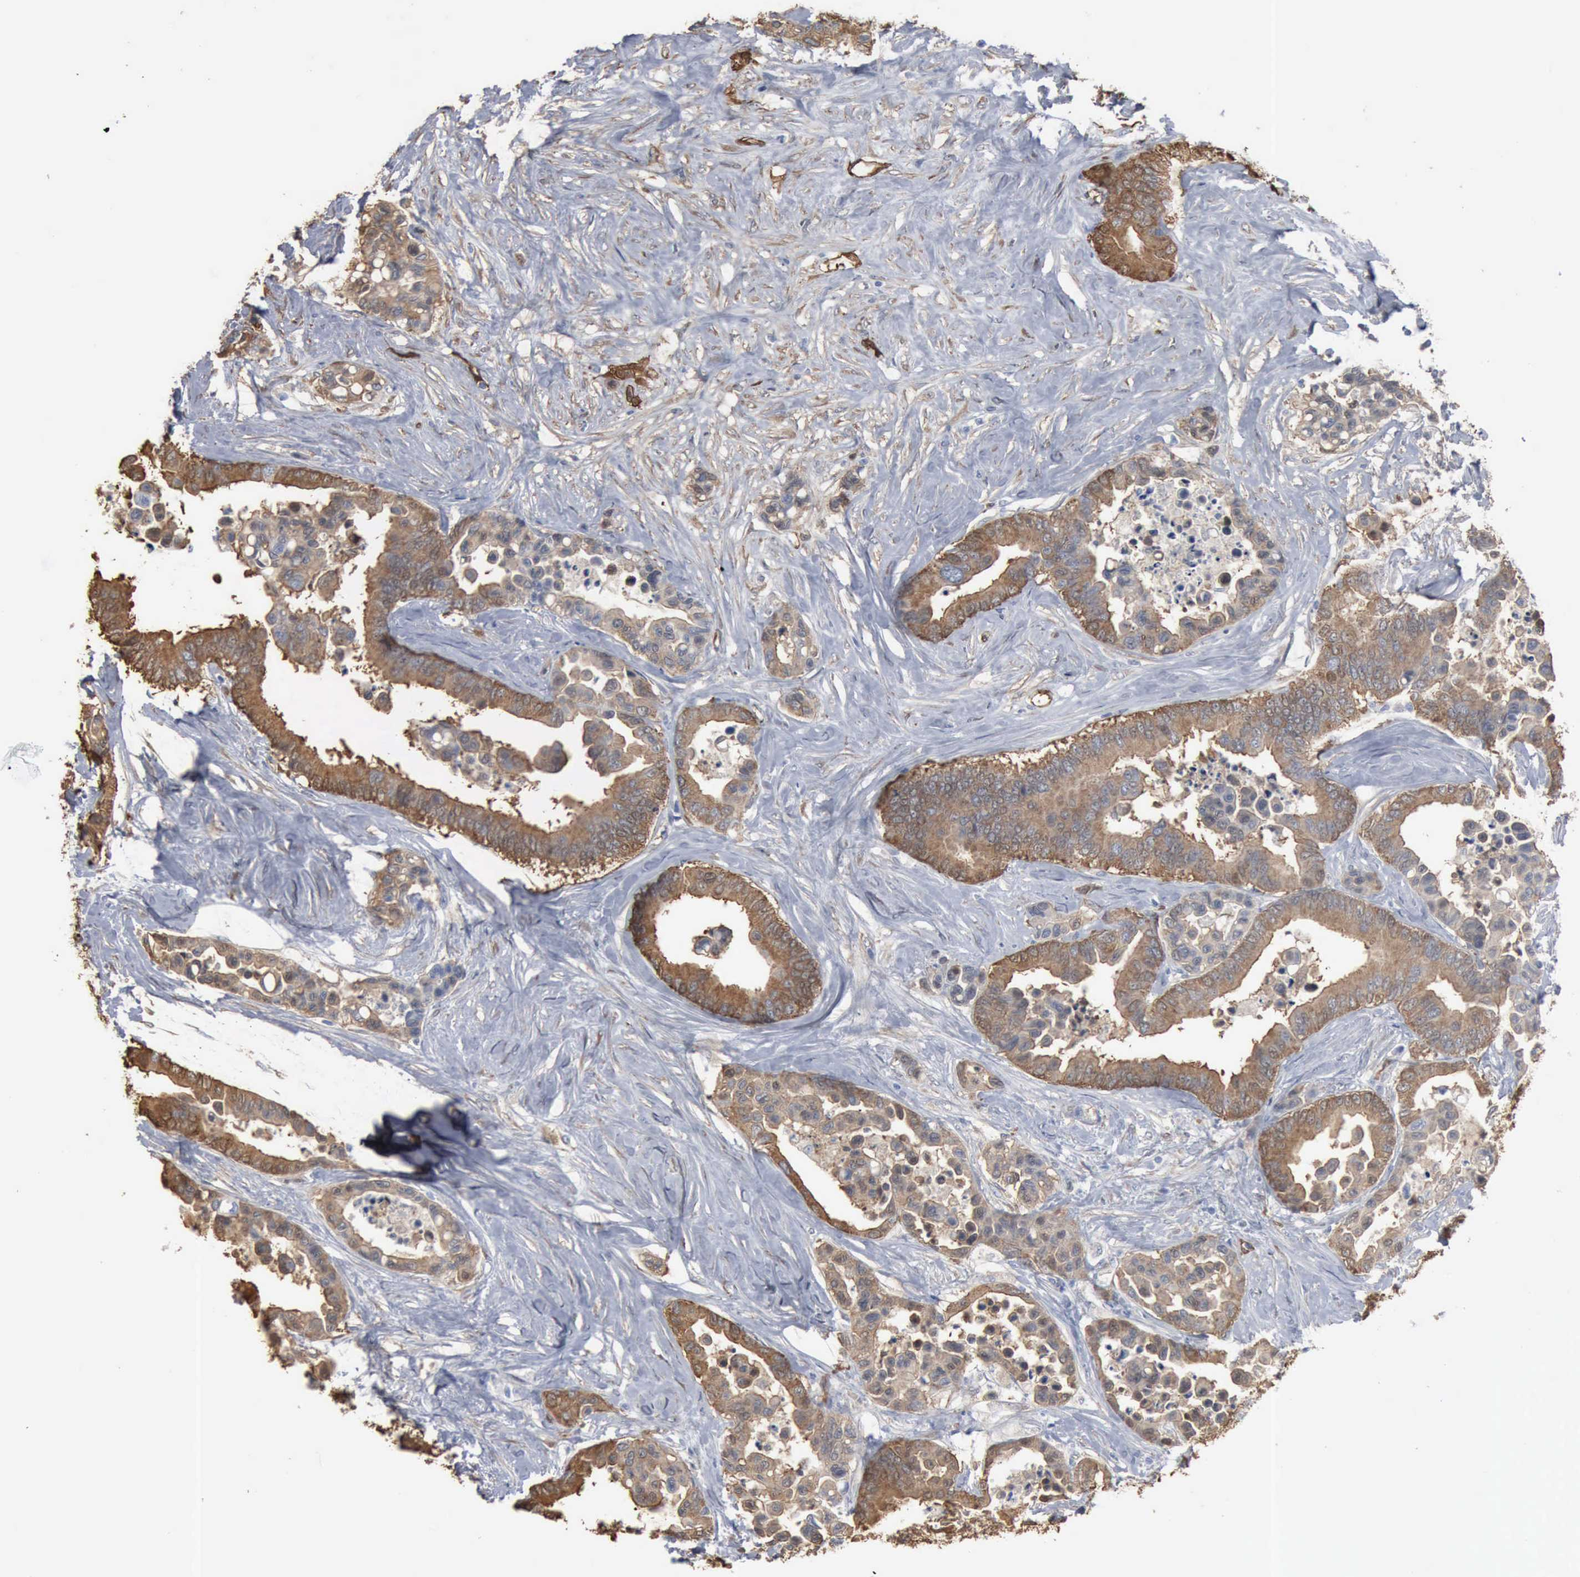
{"staining": {"intensity": "moderate", "quantity": "25%-75%", "location": "cytoplasmic/membranous"}, "tissue": "colorectal cancer", "cell_type": "Tumor cells", "image_type": "cancer", "snomed": [{"axis": "morphology", "description": "Adenocarcinoma, NOS"}, {"axis": "topography", "description": "Colon"}], "caption": "Immunohistochemistry (IHC) photomicrograph of human colorectal cancer stained for a protein (brown), which reveals medium levels of moderate cytoplasmic/membranous positivity in about 25%-75% of tumor cells.", "gene": "FSCN1", "patient": {"sex": "male", "age": 82}}